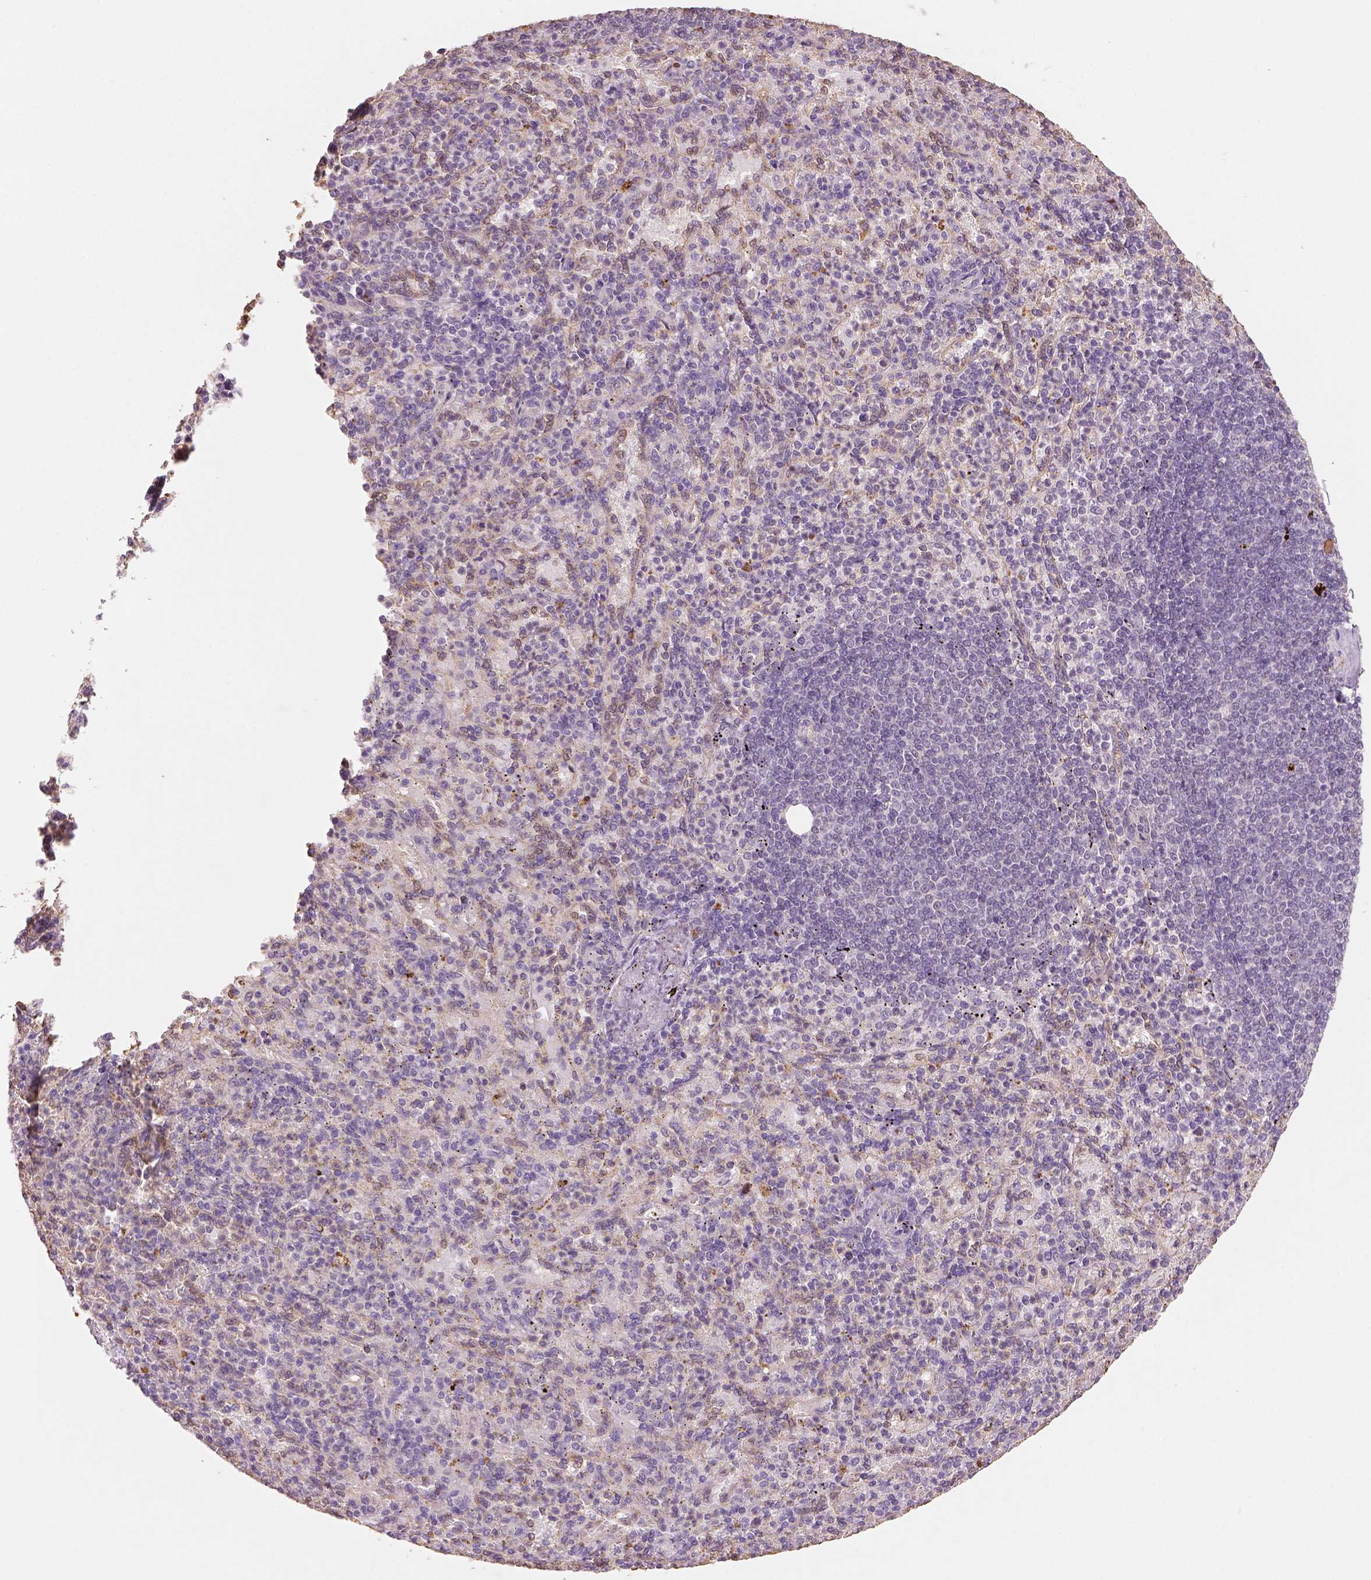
{"staining": {"intensity": "negative", "quantity": "none", "location": "none"}, "tissue": "spleen", "cell_type": "Cells in red pulp", "image_type": "normal", "snomed": [{"axis": "morphology", "description": "Normal tissue, NOS"}, {"axis": "topography", "description": "Spleen"}], "caption": "There is no significant staining in cells in red pulp of spleen.", "gene": "AP2B1", "patient": {"sex": "female", "age": 74}}